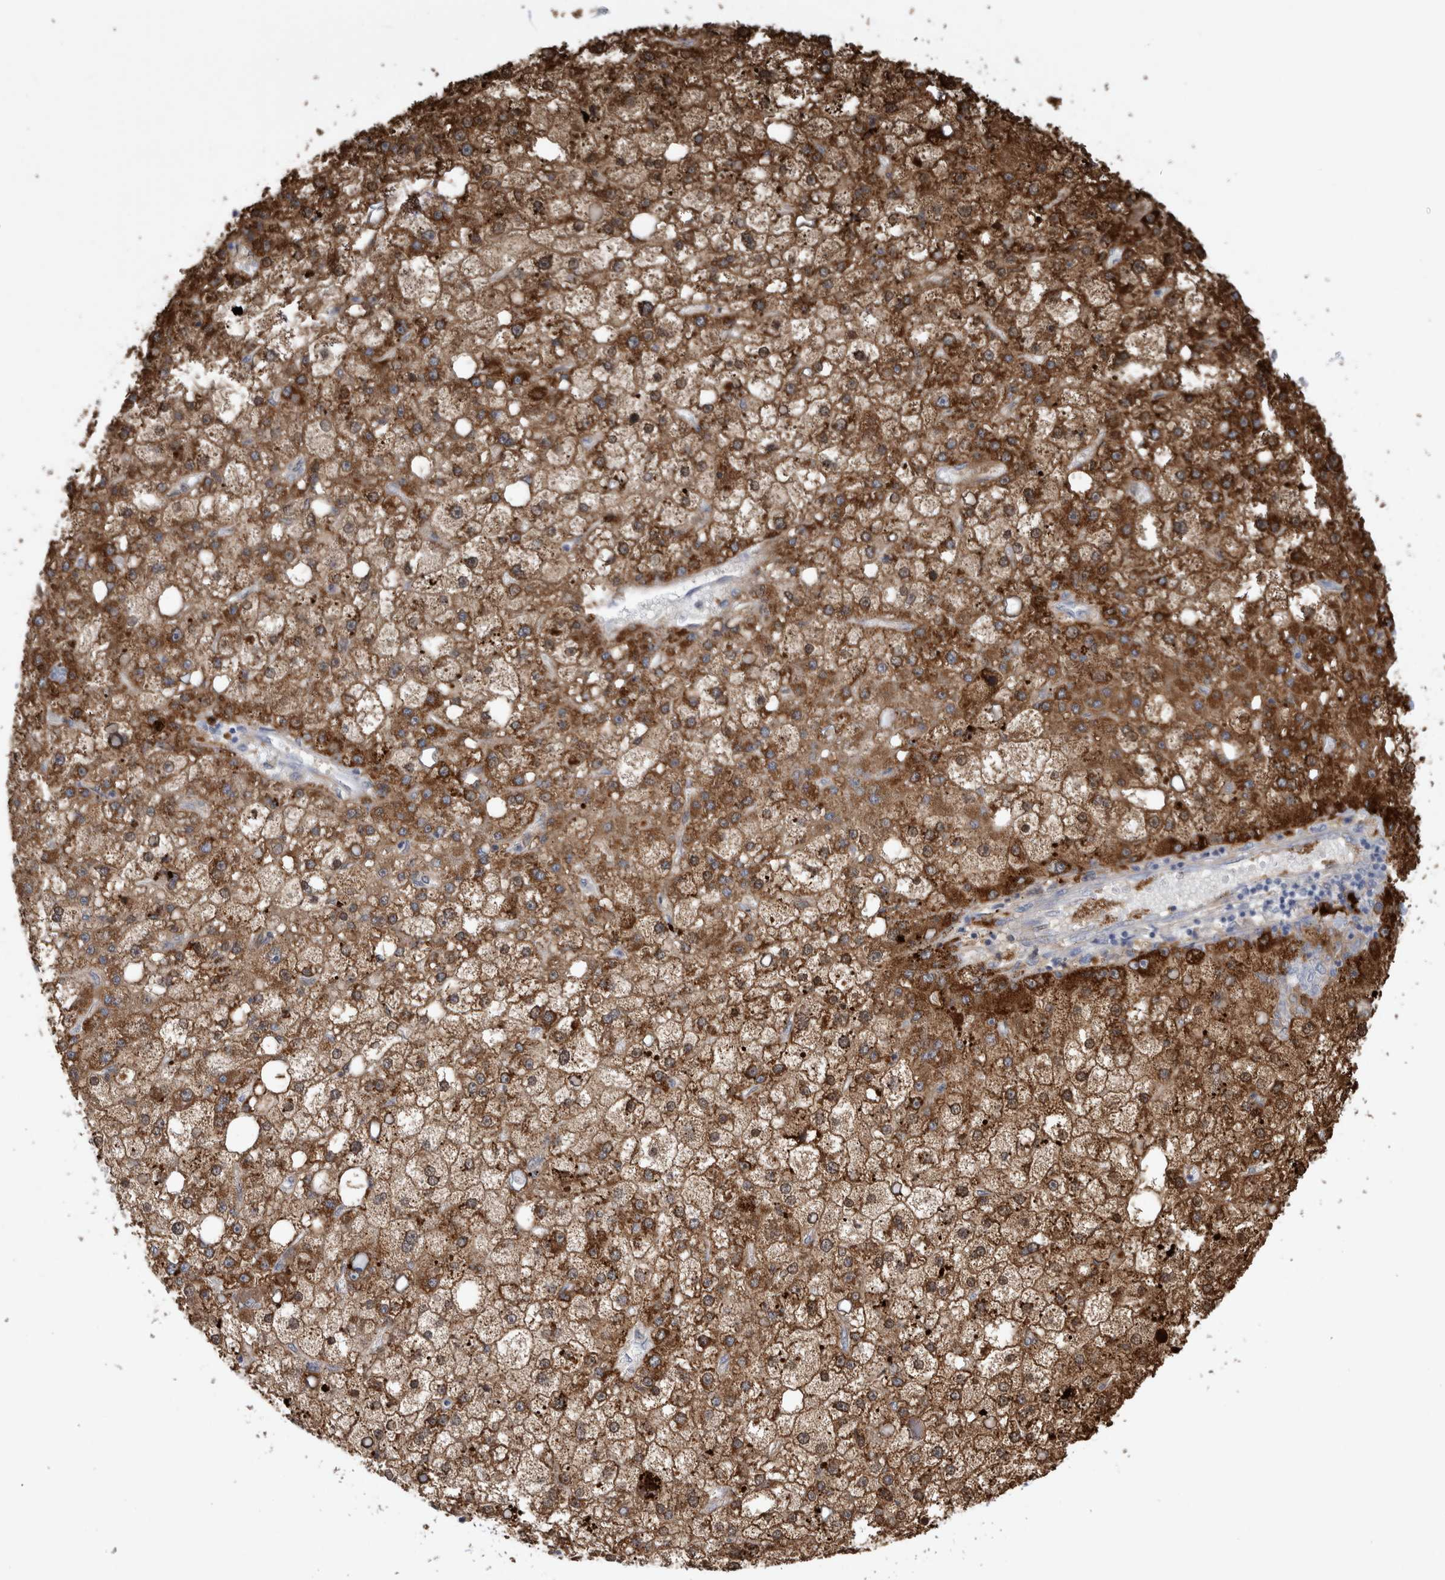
{"staining": {"intensity": "strong", "quantity": "25%-75%", "location": "cytoplasmic/membranous"}, "tissue": "liver cancer", "cell_type": "Tumor cells", "image_type": "cancer", "snomed": [{"axis": "morphology", "description": "Carcinoma, Hepatocellular, NOS"}, {"axis": "topography", "description": "Liver"}], "caption": "A histopathology image of liver hepatocellular carcinoma stained for a protein demonstrates strong cytoplasmic/membranous brown staining in tumor cells.", "gene": "GATM", "patient": {"sex": "male", "age": 67}}